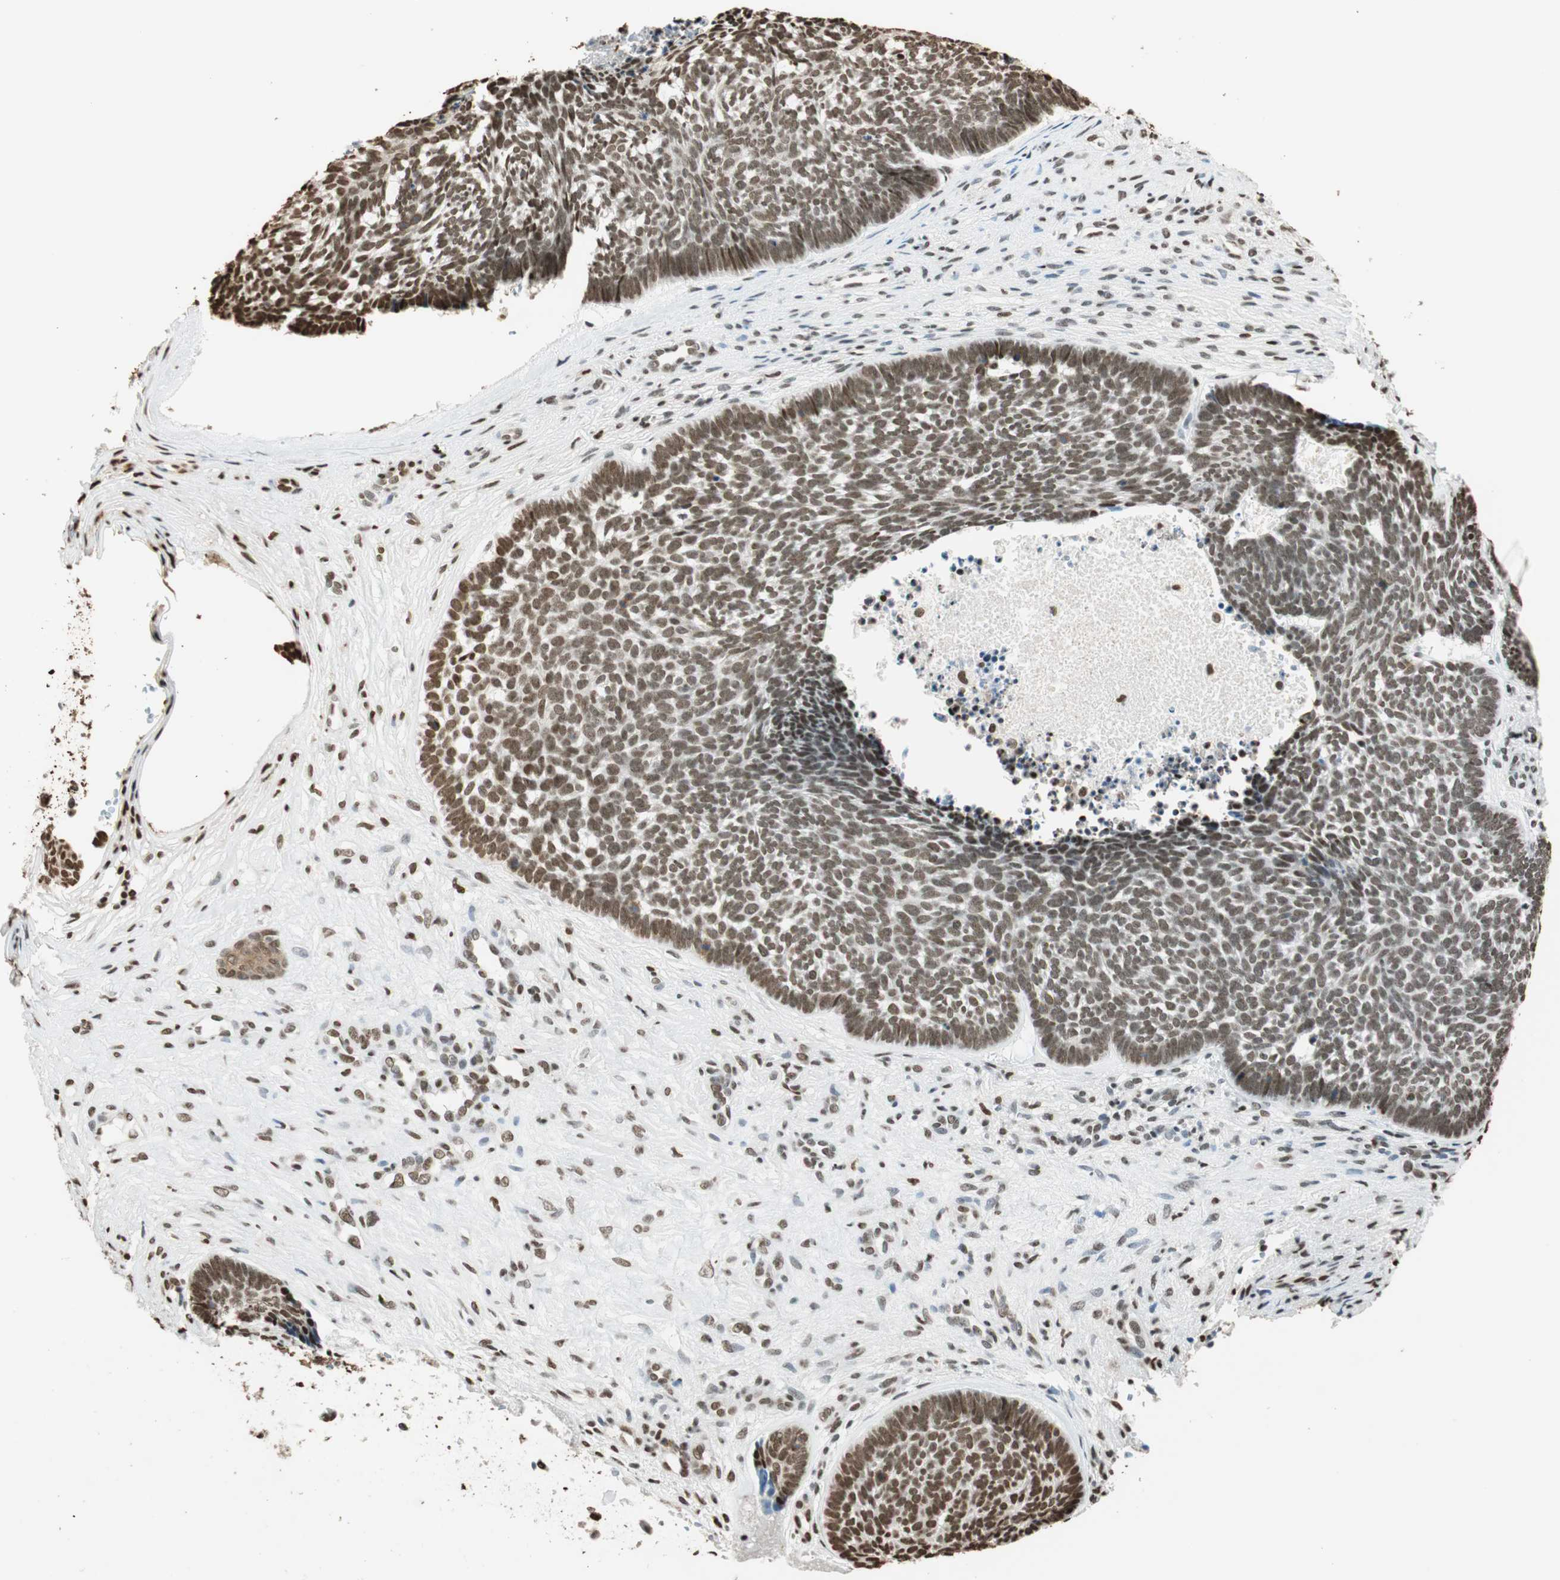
{"staining": {"intensity": "weak", "quantity": ">75%", "location": "nuclear"}, "tissue": "skin cancer", "cell_type": "Tumor cells", "image_type": "cancer", "snomed": [{"axis": "morphology", "description": "Basal cell carcinoma"}, {"axis": "topography", "description": "Skin"}], "caption": "Skin cancer (basal cell carcinoma) tissue demonstrates weak nuclear positivity in about >75% of tumor cells, visualized by immunohistochemistry.", "gene": "FANCG", "patient": {"sex": "male", "age": 84}}